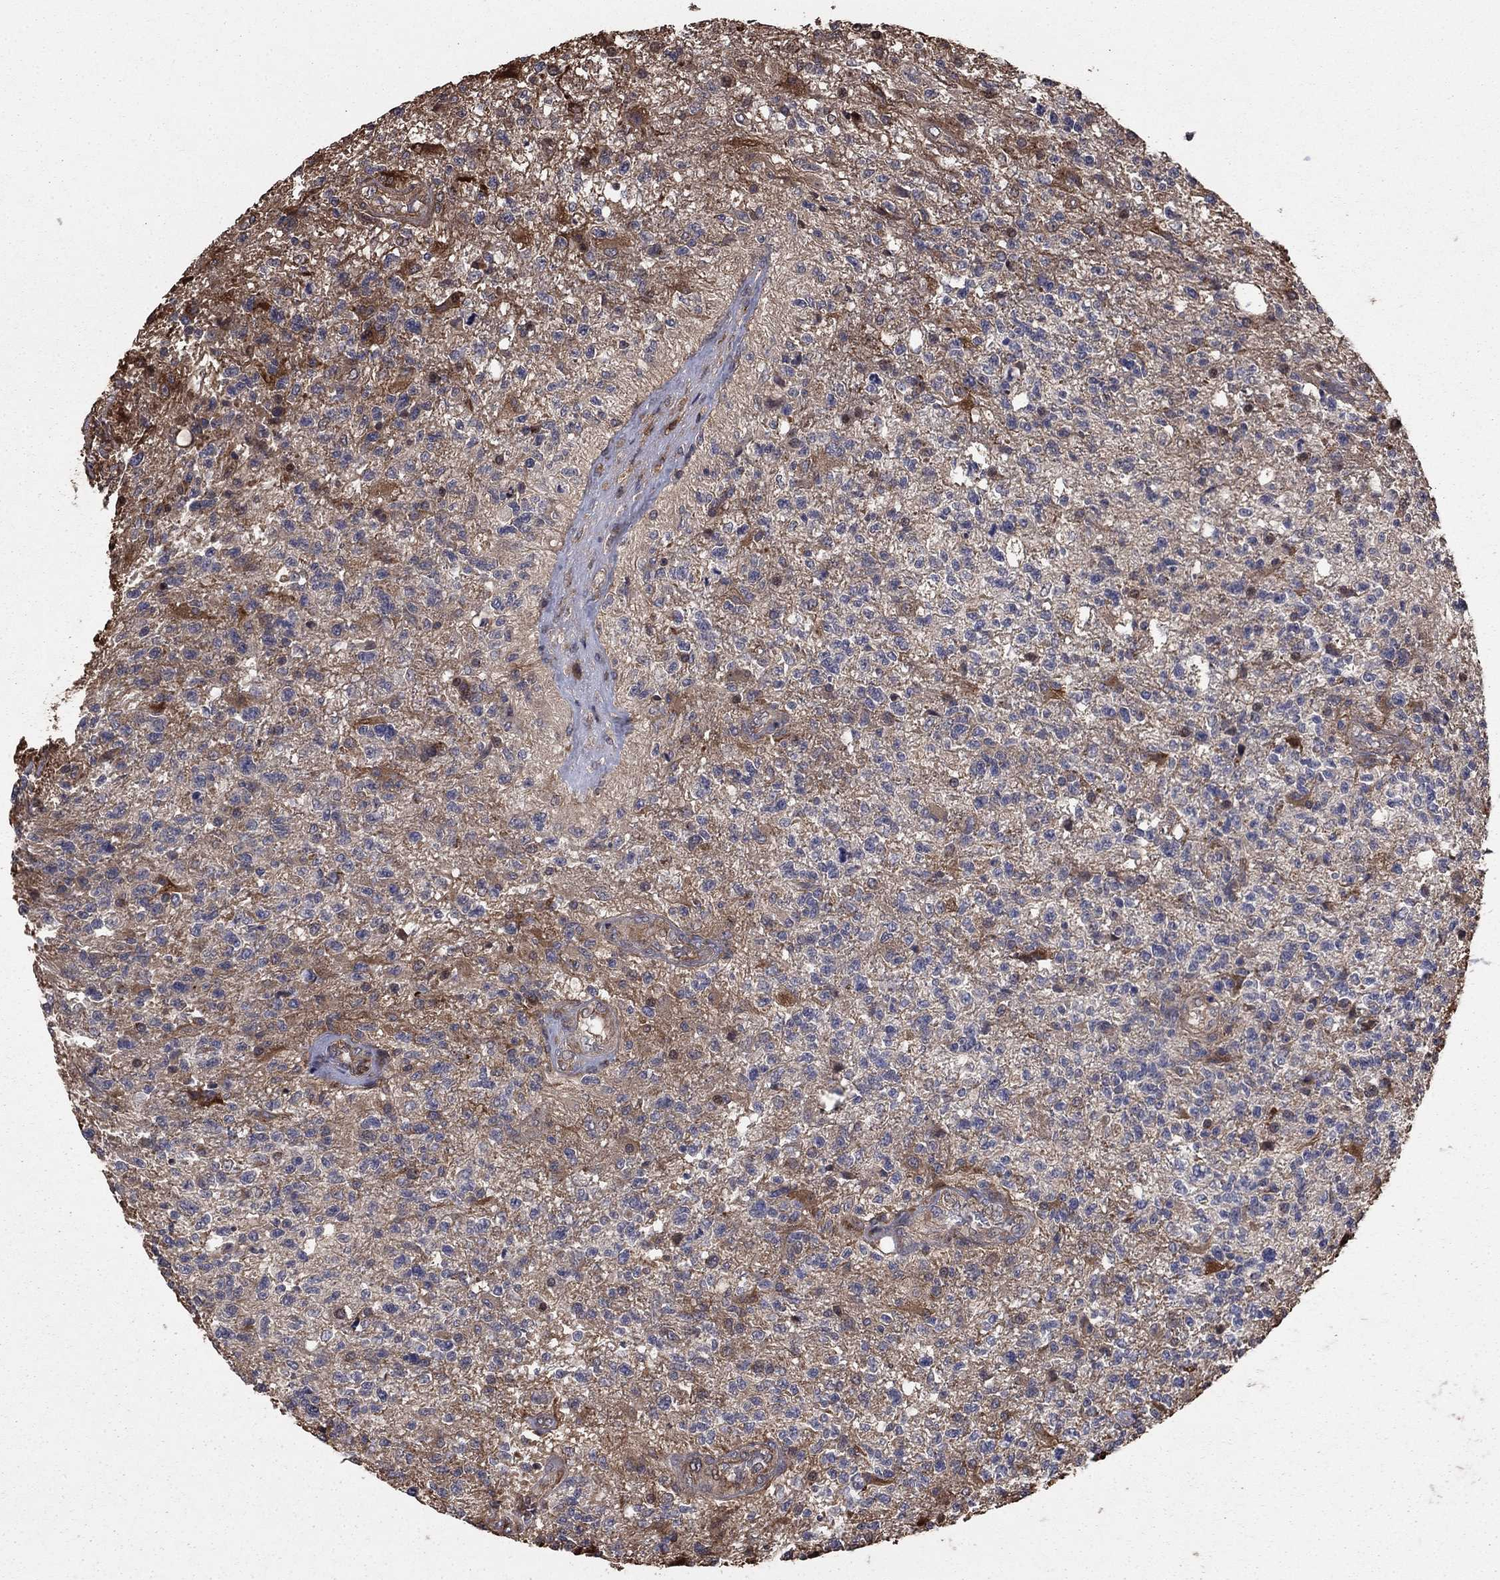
{"staining": {"intensity": "negative", "quantity": "none", "location": "none"}, "tissue": "glioma", "cell_type": "Tumor cells", "image_type": "cancer", "snomed": [{"axis": "morphology", "description": "Glioma, malignant, High grade"}, {"axis": "topography", "description": "Brain"}], "caption": "Glioma was stained to show a protein in brown. There is no significant staining in tumor cells.", "gene": "GYG1", "patient": {"sex": "male", "age": 56}}